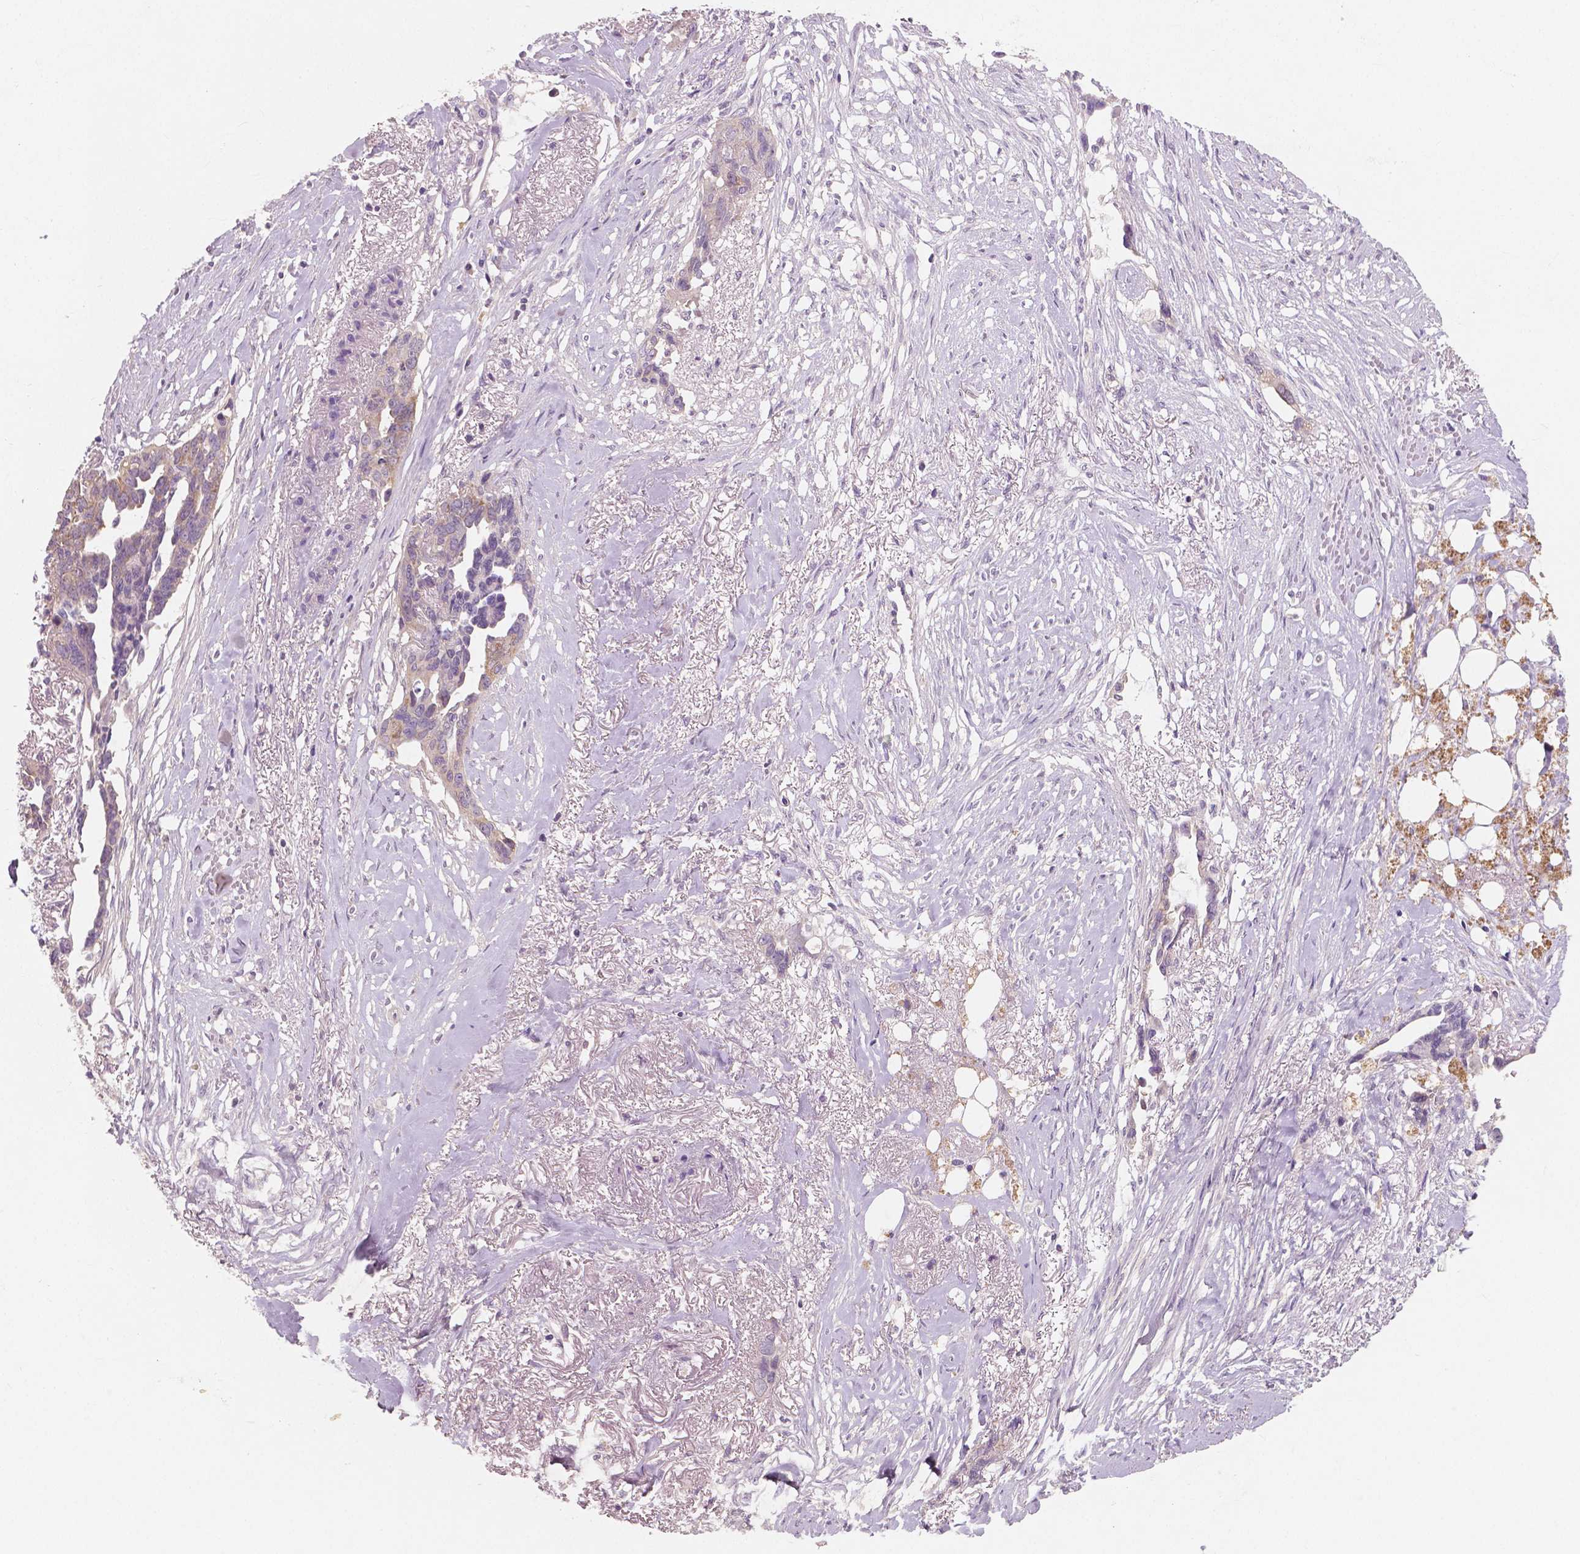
{"staining": {"intensity": "weak", "quantity": ">75%", "location": "cytoplasmic/membranous"}, "tissue": "ovarian cancer", "cell_type": "Tumor cells", "image_type": "cancer", "snomed": [{"axis": "morphology", "description": "Cystadenocarcinoma, serous, NOS"}, {"axis": "topography", "description": "Ovary"}], "caption": "The histopathology image displays a brown stain indicating the presence of a protein in the cytoplasmic/membranous of tumor cells in ovarian serous cystadenocarcinoma.", "gene": "LSM14B", "patient": {"sex": "female", "age": 69}}